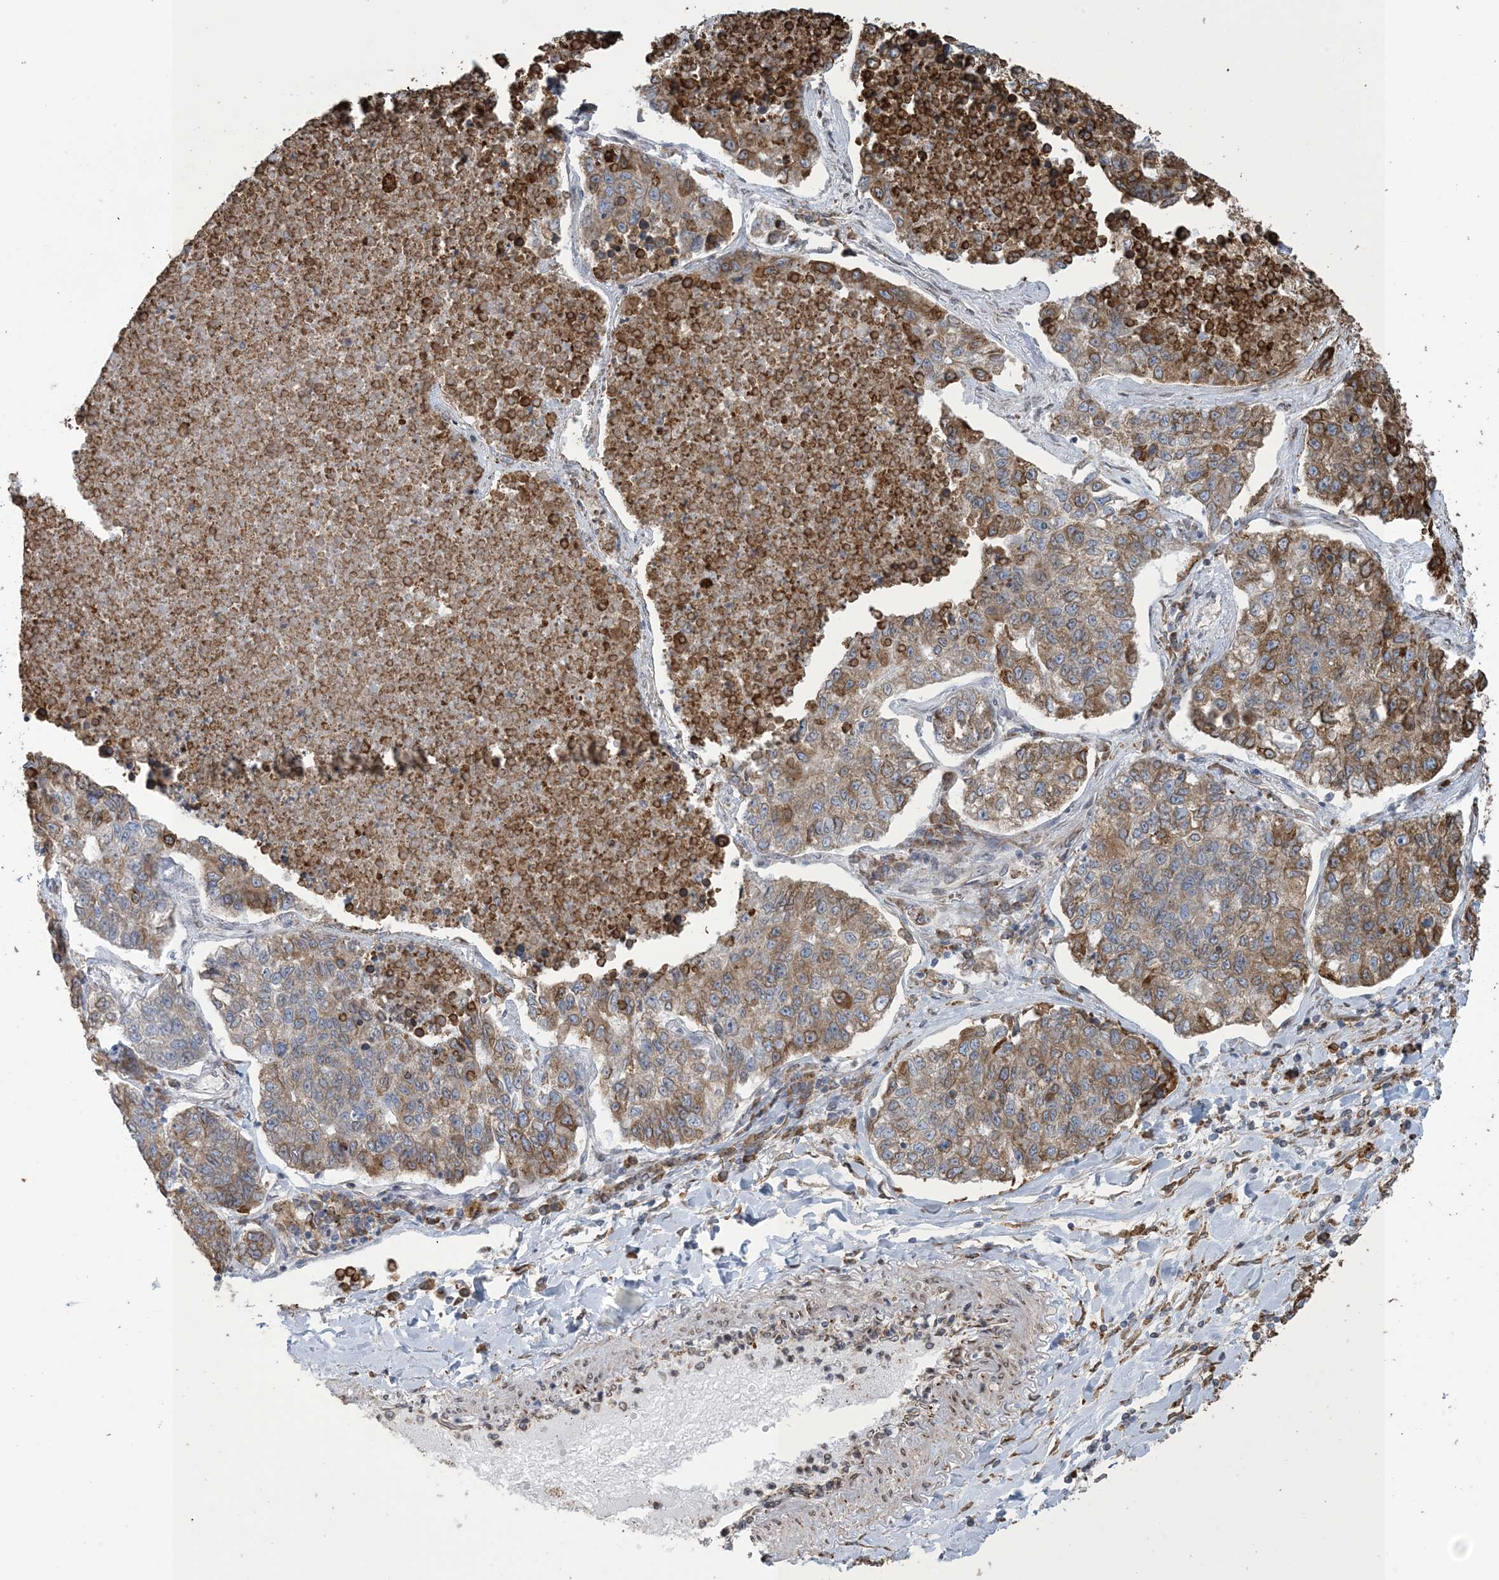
{"staining": {"intensity": "moderate", "quantity": "25%-75%", "location": "cytoplasmic/membranous"}, "tissue": "lung cancer", "cell_type": "Tumor cells", "image_type": "cancer", "snomed": [{"axis": "morphology", "description": "Adenocarcinoma, NOS"}, {"axis": "topography", "description": "Lung"}], "caption": "A medium amount of moderate cytoplasmic/membranous positivity is present in about 25%-75% of tumor cells in lung cancer tissue.", "gene": "SHANK1", "patient": {"sex": "male", "age": 49}}